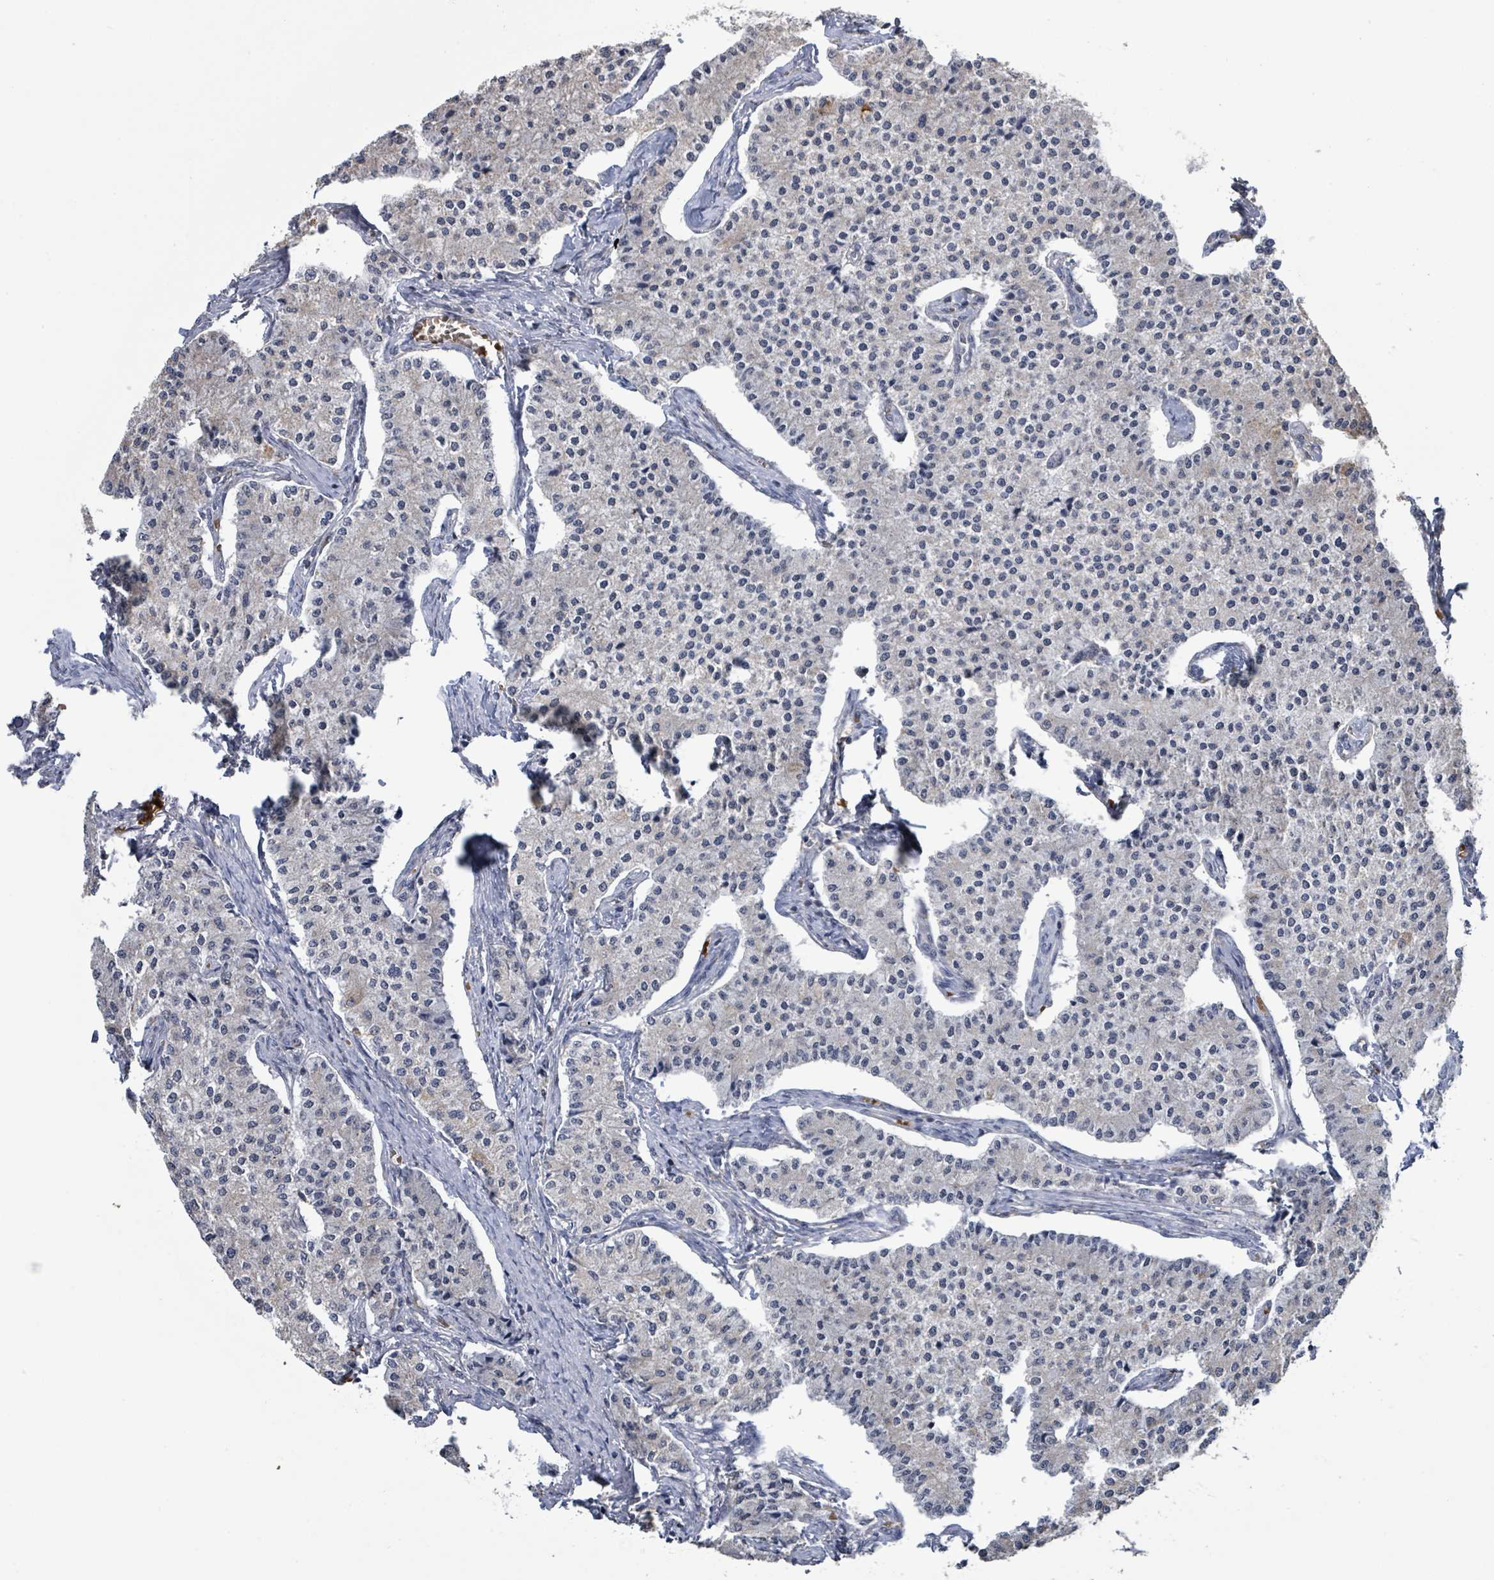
{"staining": {"intensity": "negative", "quantity": "none", "location": "none"}, "tissue": "carcinoid", "cell_type": "Tumor cells", "image_type": "cancer", "snomed": [{"axis": "morphology", "description": "Carcinoid, malignant, NOS"}, {"axis": "topography", "description": "Colon"}], "caption": "IHC histopathology image of neoplastic tissue: human carcinoid (malignant) stained with DAB reveals no significant protein staining in tumor cells. Brightfield microscopy of immunohistochemistry stained with DAB (brown) and hematoxylin (blue), captured at high magnification.", "gene": "SEBOX", "patient": {"sex": "female", "age": 52}}